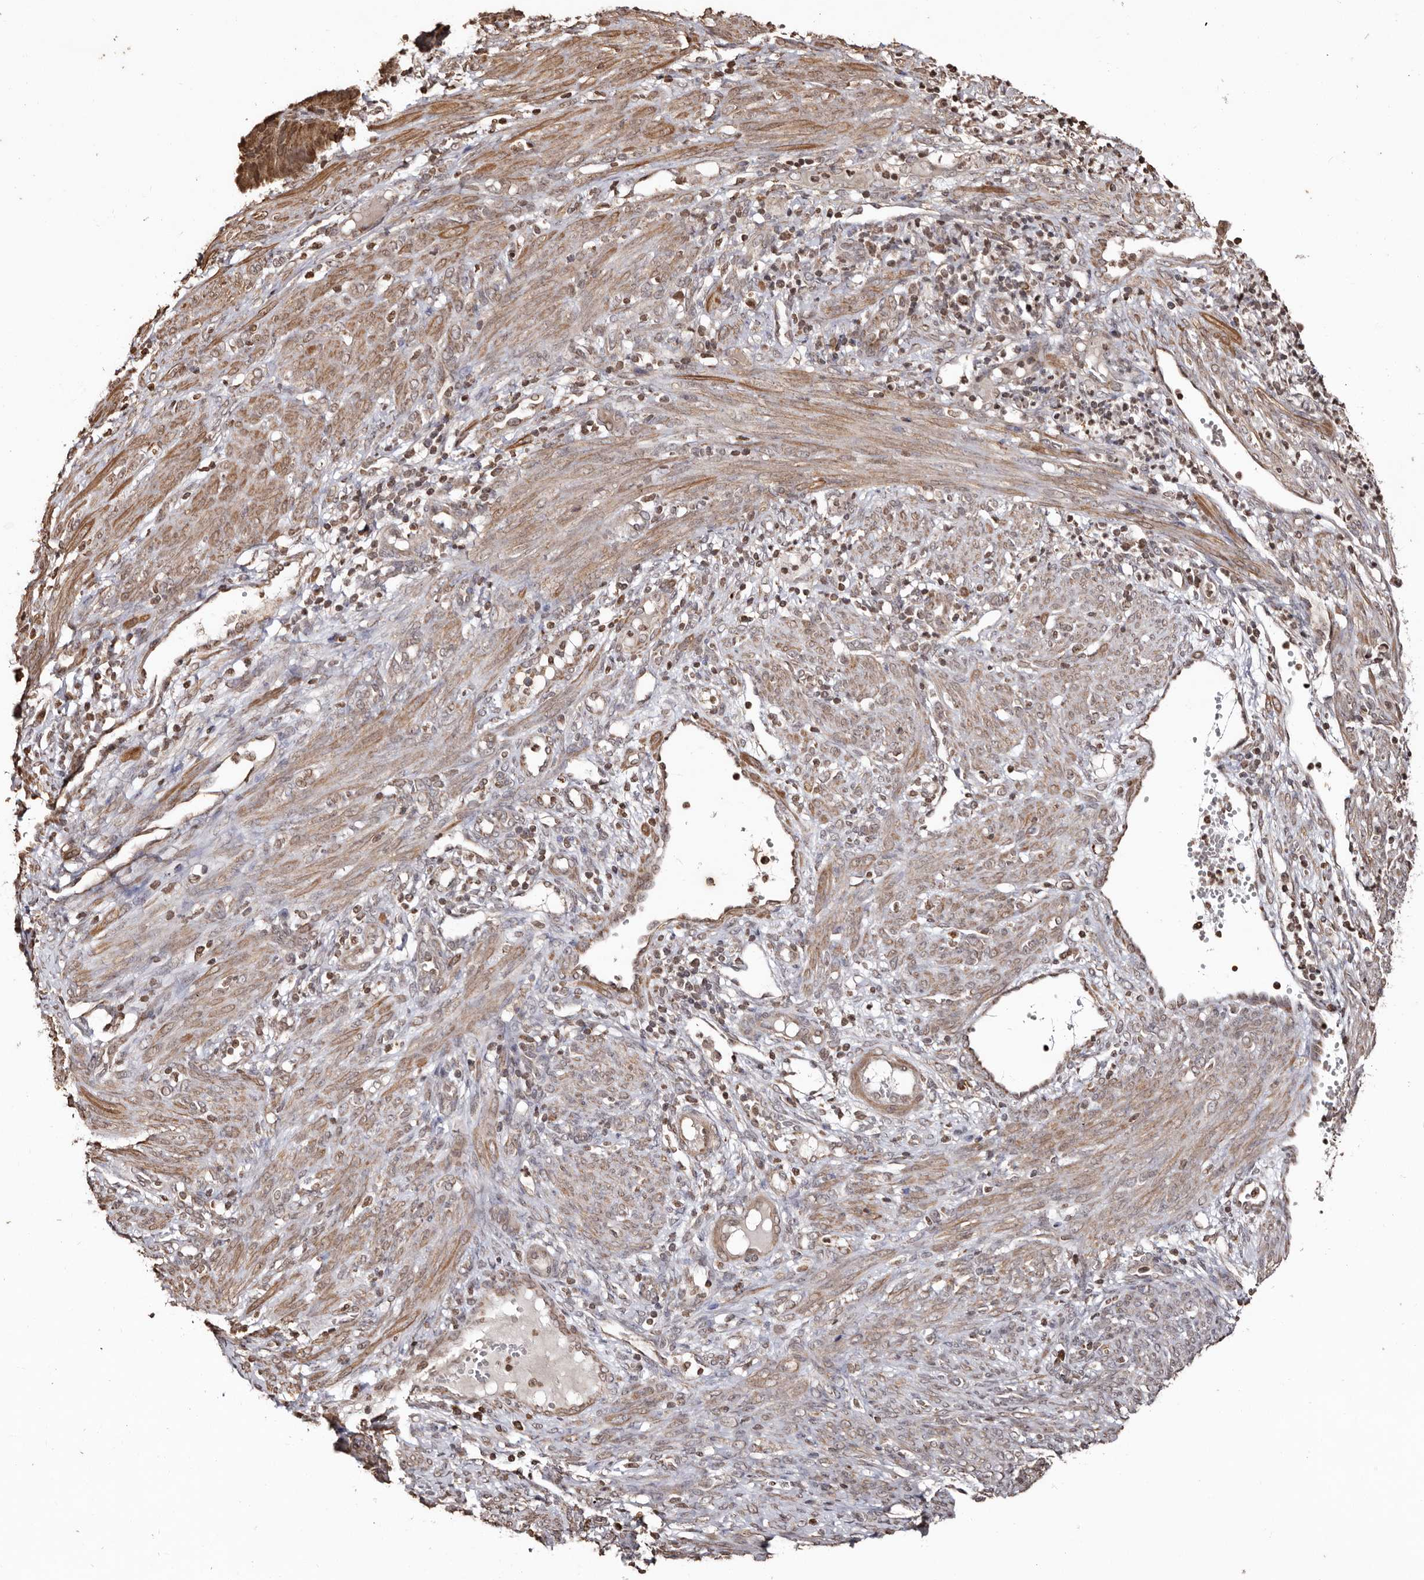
{"staining": {"intensity": "weak", "quantity": ">75%", "location": "cytoplasmic/membranous"}, "tissue": "endometrial cancer", "cell_type": "Tumor cells", "image_type": "cancer", "snomed": [{"axis": "morphology", "description": "Adenocarcinoma, NOS"}, {"axis": "topography", "description": "Endometrium"}], "caption": "Endometrial adenocarcinoma tissue displays weak cytoplasmic/membranous expression in about >75% of tumor cells, visualized by immunohistochemistry.", "gene": "CCDC190", "patient": {"sex": "female", "age": 51}}